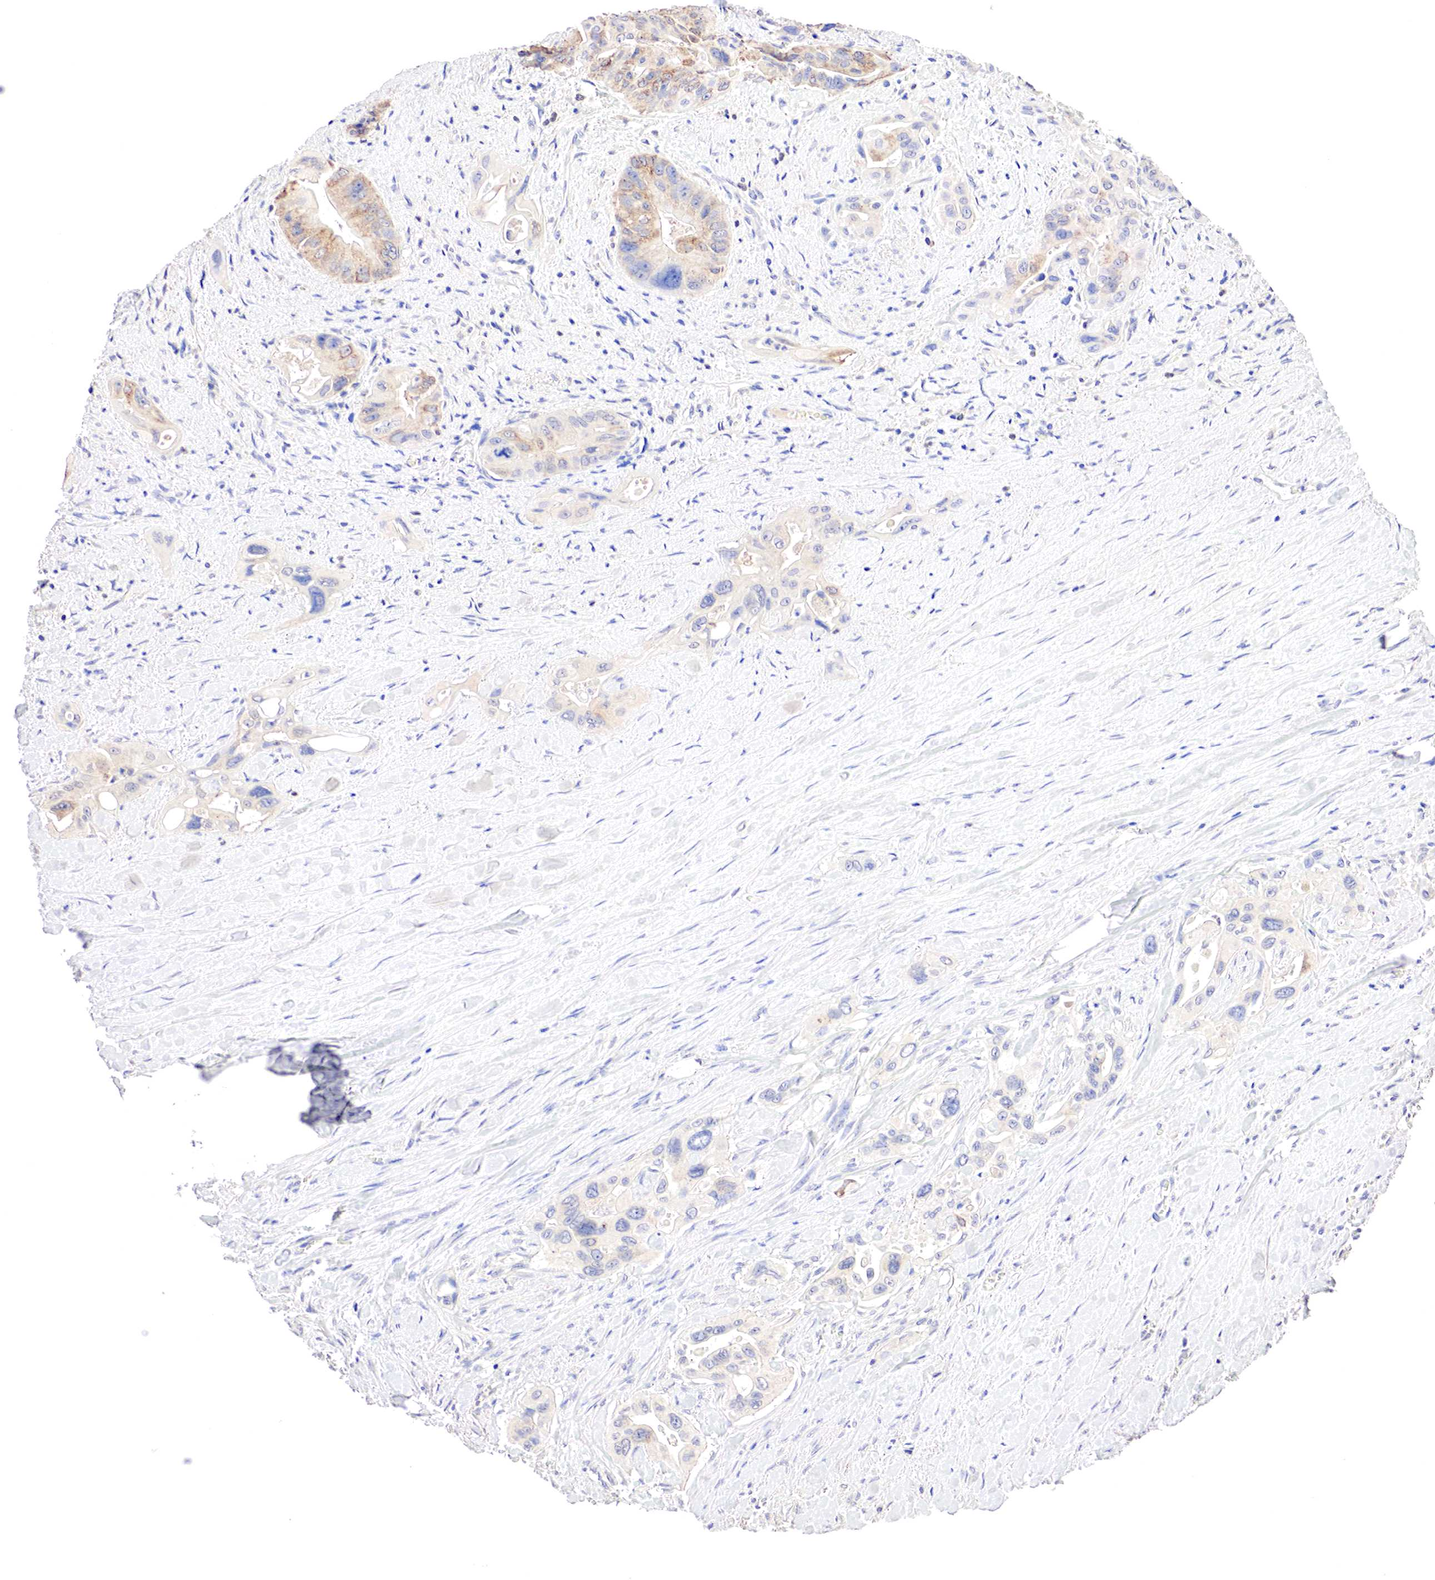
{"staining": {"intensity": "moderate", "quantity": "25%-75%", "location": "cytoplasmic/membranous"}, "tissue": "pancreatic cancer", "cell_type": "Tumor cells", "image_type": "cancer", "snomed": [{"axis": "morphology", "description": "Adenocarcinoma, NOS"}, {"axis": "topography", "description": "Pancreas"}], "caption": "Immunohistochemical staining of pancreatic cancer (adenocarcinoma) exhibits medium levels of moderate cytoplasmic/membranous protein expression in about 25%-75% of tumor cells. (DAB = brown stain, brightfield microscopy at high magnification).", "gene": "GATA1", "patient": {"sex": "male", "age": 77}}